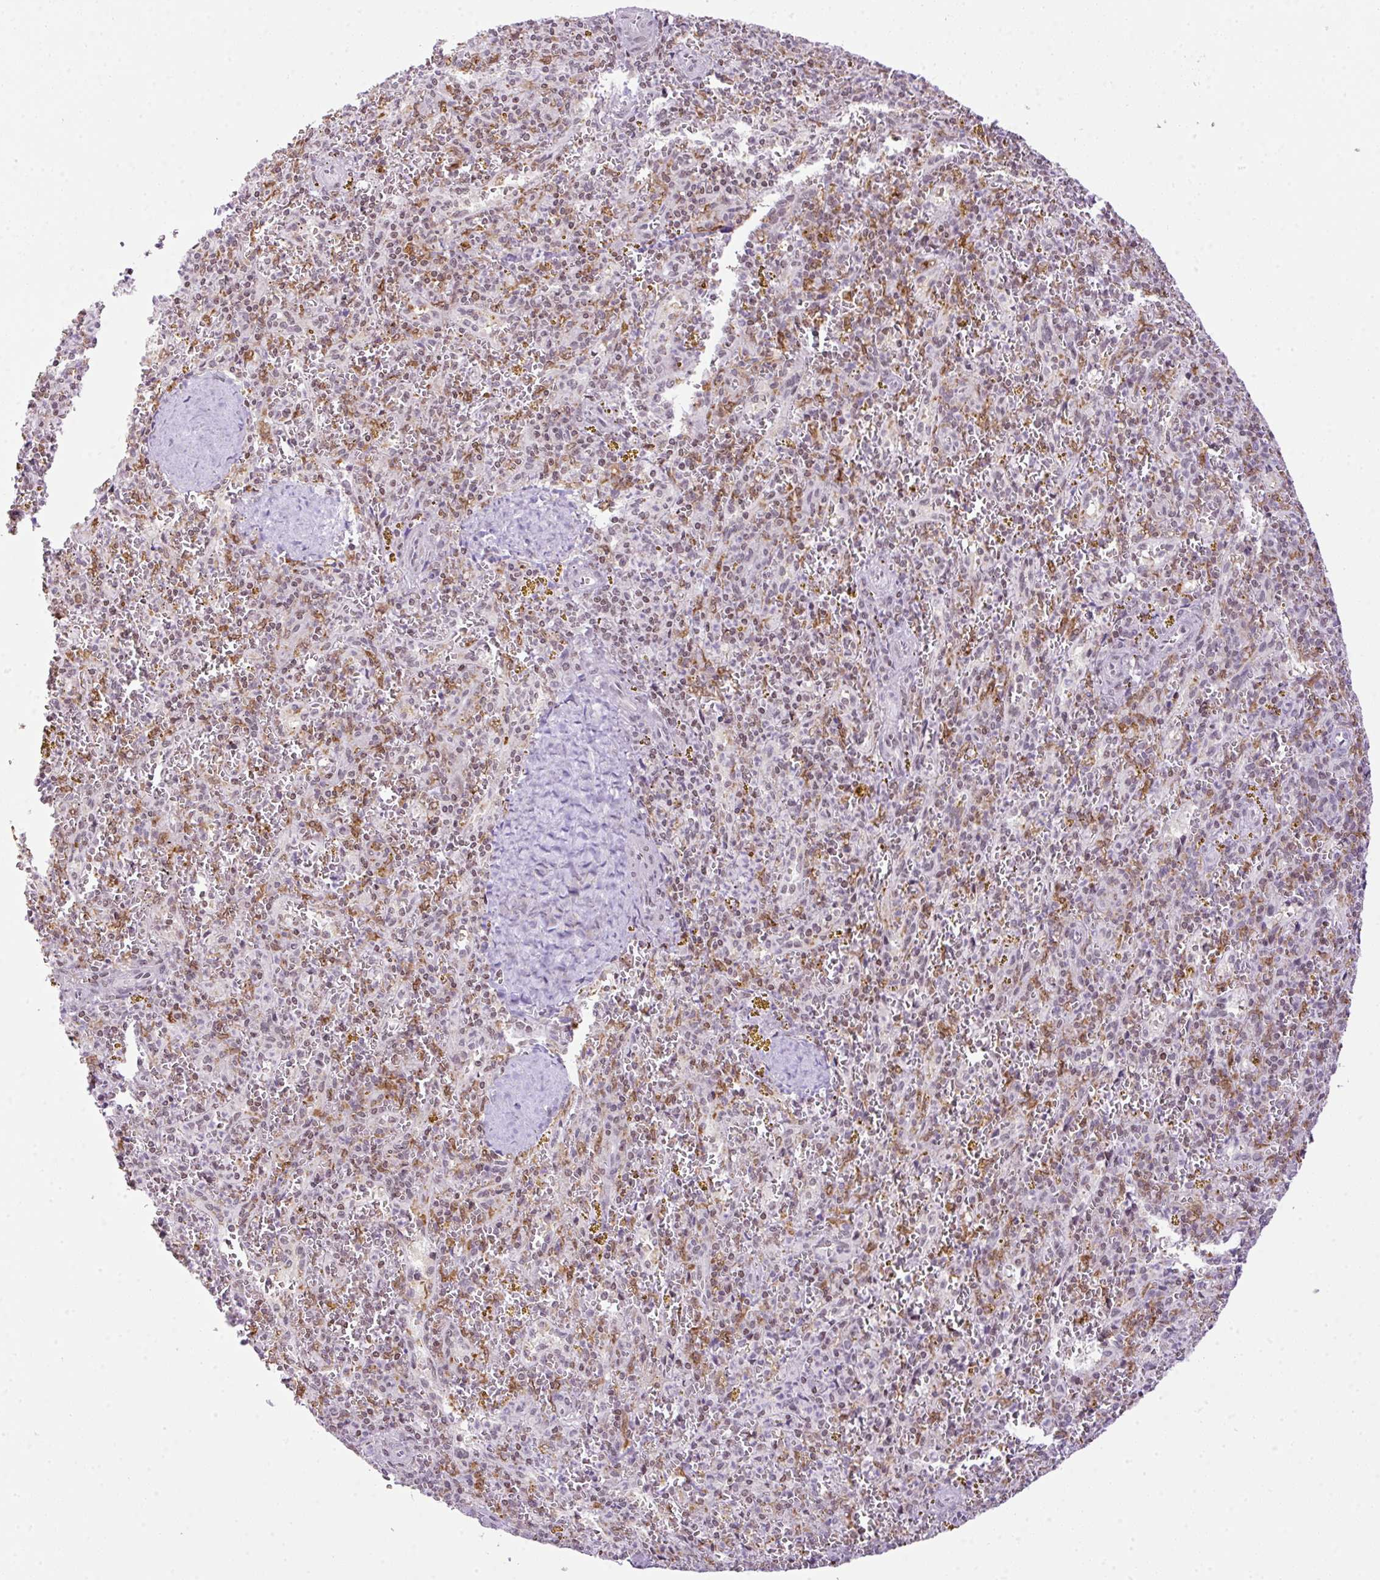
{"staining": {"intensity": "weak", "quantity": "<25%", "location": "nuclear"}, "tissue": "spleen", "cell_type": "Cells in red pulp", "image_type": "normal", "snomed": [{"axis": "morphology", "description": "Normal tissue, NOS"}, {"axis": "topography", "description": "Spleen"}], "caption": "Human spleen stained for a protein using IHC shows no positivity in cells in red pulp.", "gene": "CCDC137", "patient": {"sex": "male", "age": 57}}